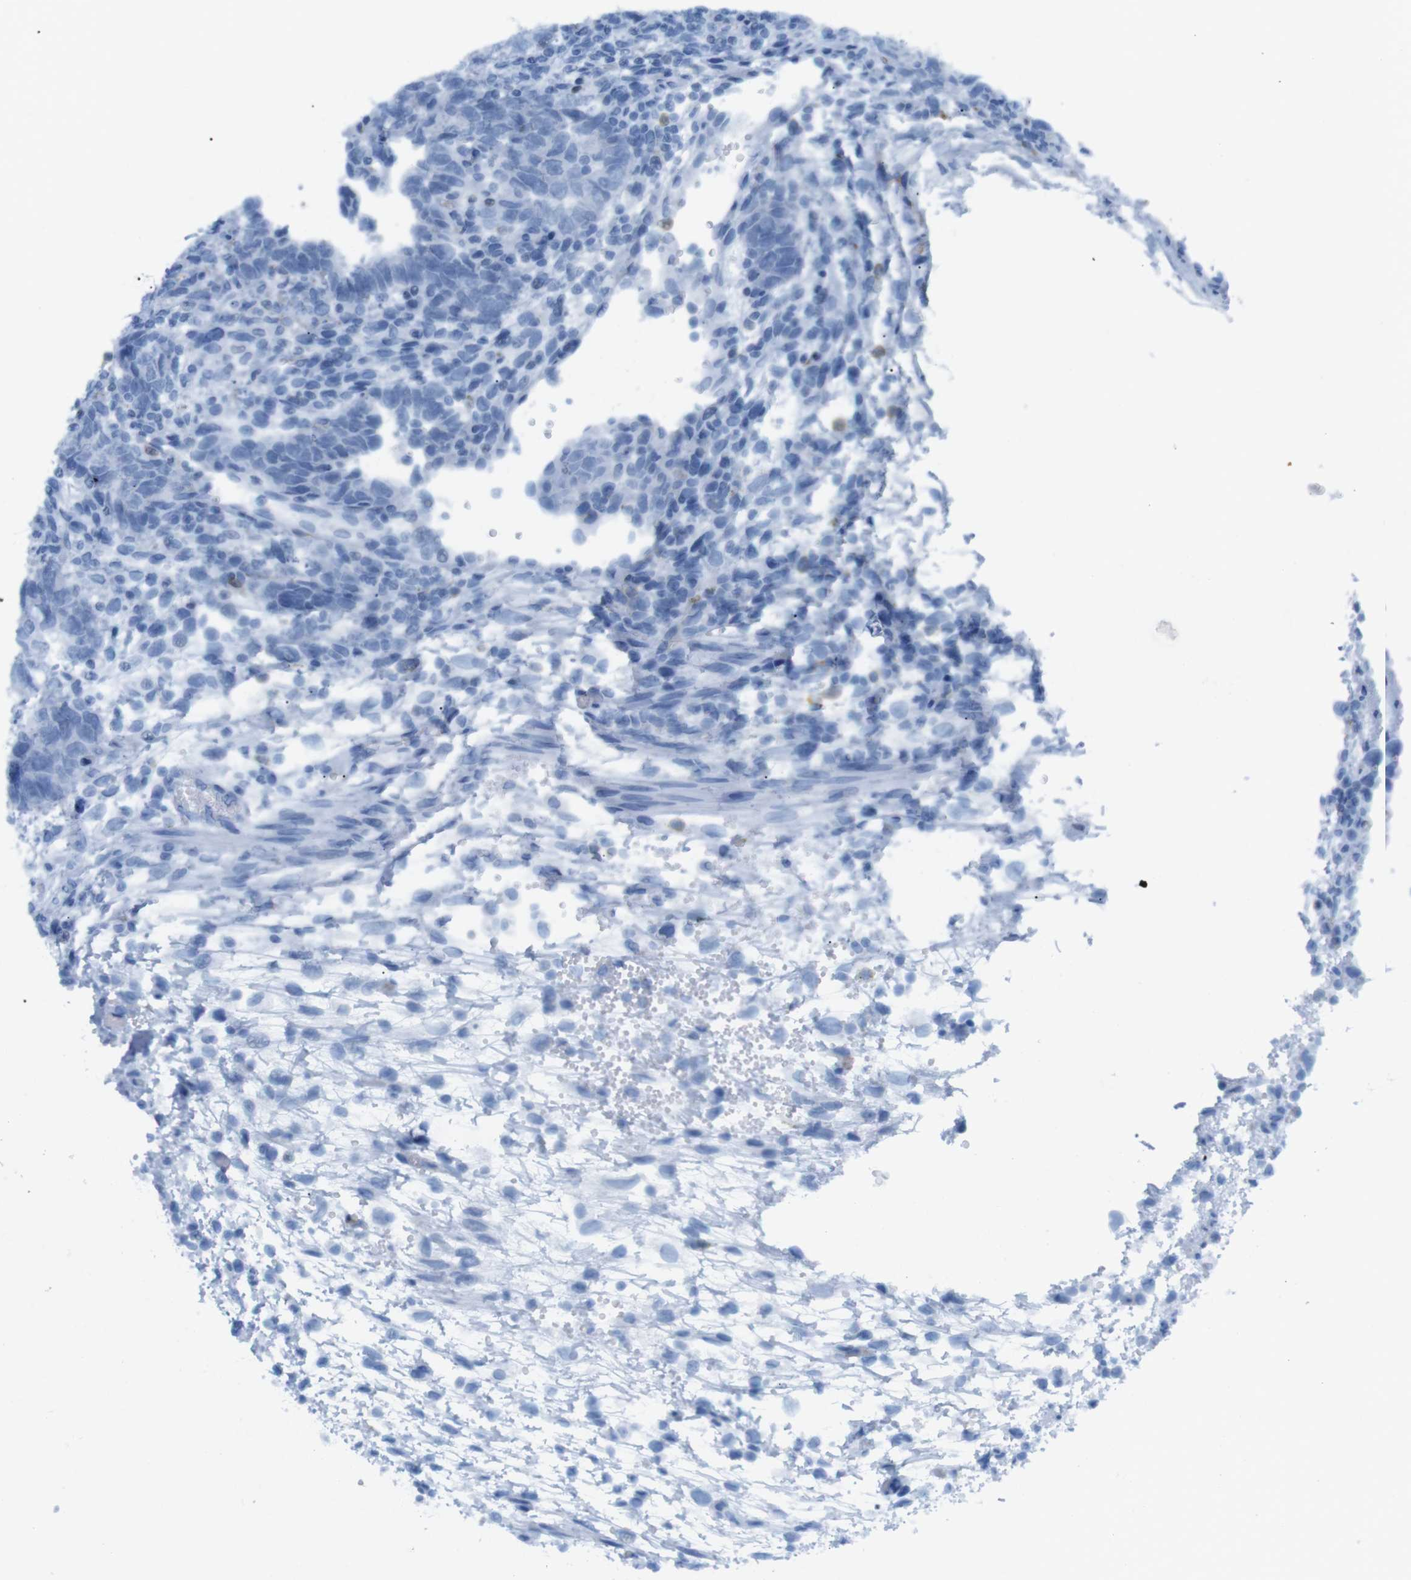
{"staining": {"intensity": "negative", "quantity": "none", "location": "none"}, "tissue": "testis cancer", "cell_type": "Tumor cells", "image_type": "cancer", "snomed": [{"axis": "morphology", "description": "Carcinoma, Embryonal, NOS"}, {"axis": "topography", "description": "Testis"}], "caption": "DAB (3,3'-diaminobenzidine) immunohistochemical staining of testis embryonal carcinoma displays no significant expression in tumor cells.", "gene": "TNFRSF4", "patient": {"sex": "male", "age": 36}}